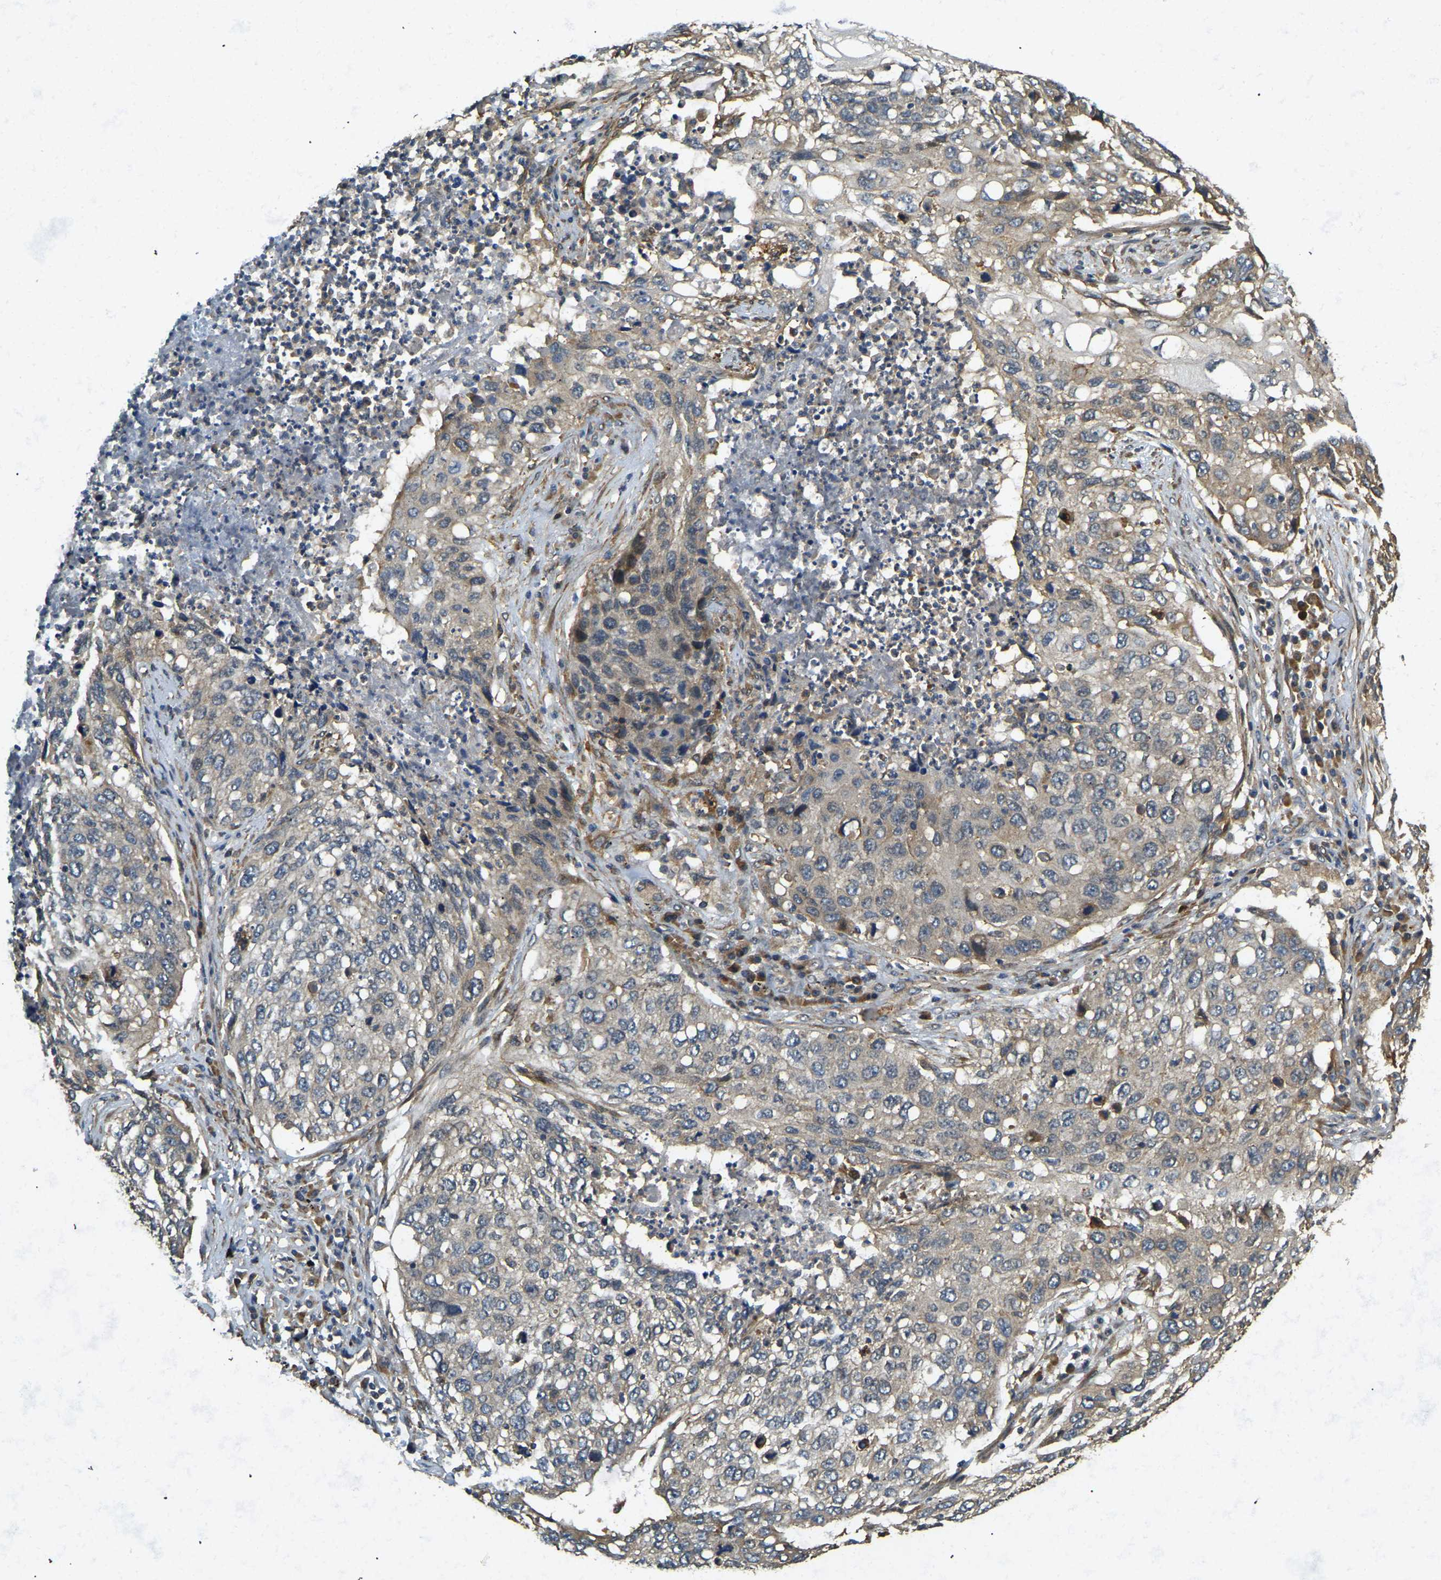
{"staining": {"intensity": "weak", "quantity": "25%-75%", "location": "cytoplasmic/membranous"}, "tissue": "lung cancer", "cell_type": "Tumor cells", "image_type": "cancer", "snomed": [{"axis": "morphology", "description": "Squamous cell carcinoma, NOS"}, {"axis": "topography", "description": "Lung"}], "caption": "A low amount of weak cytoplasmic/membranous positivity is appreciated in about 25%-75% of tumor cells in squamous cell carcinoma (lung) tissue.", "gene": "ERGIC1", "patient": {"sex": "female", "age": 63}}